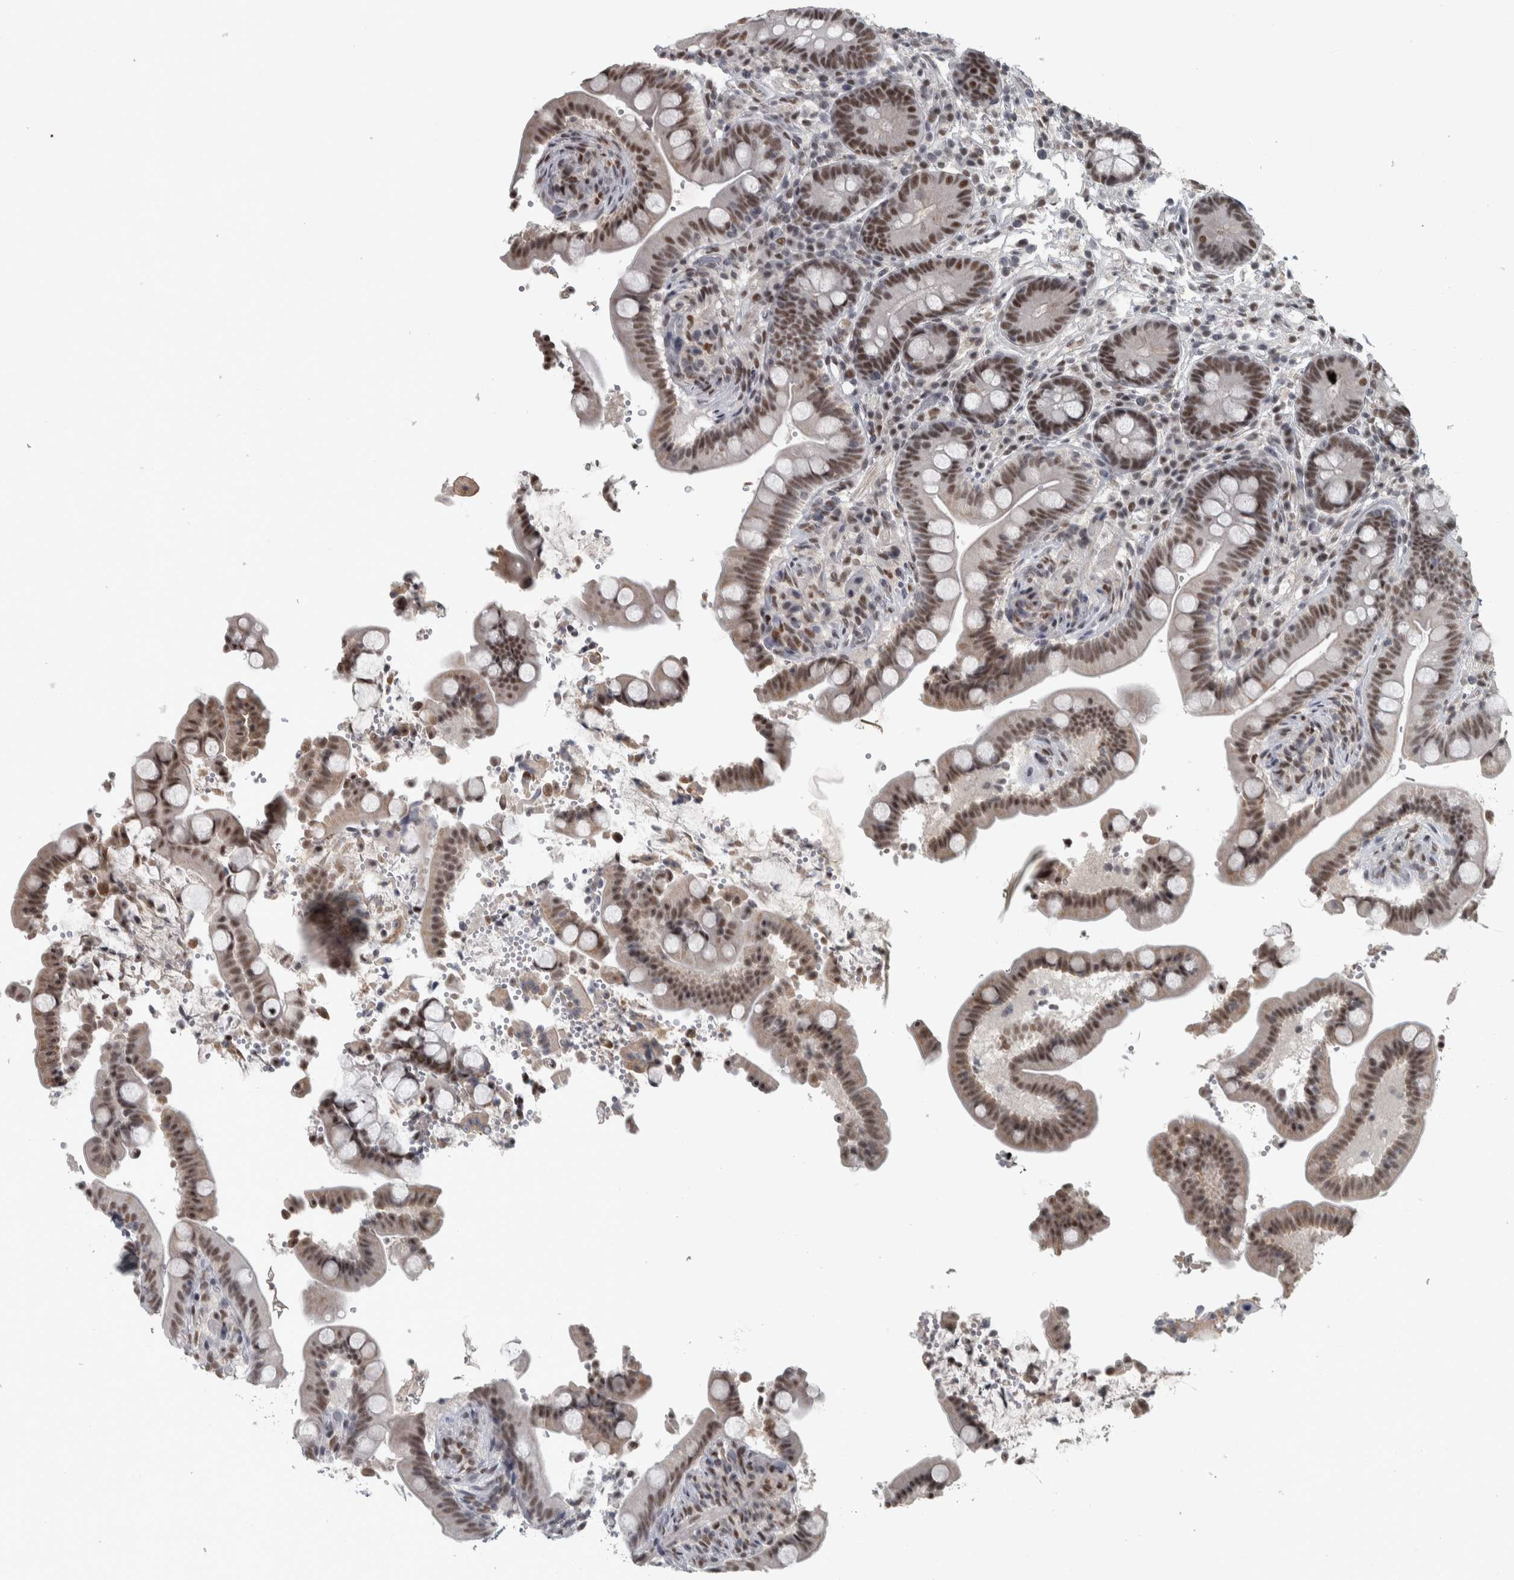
{"staining": {"intensity": "weak", "quantity": "25%-75%", "location": "nuclear"}, "tissue": "colon", "cell_type": "Endothelial cells", "image_type": "normal", "snomed": [{"axis": "morphology", "description": "Normal tissue, NOS"}, {"axis": "topography", "description": "Smooth muscle"}, {"axis": "topography", "description": "Colon"}], "caption": "Immunohistochemistry (IHC) micrograph of benign human colon stained for a protein (brown), which shows low levels of weak nuclear staining in approximately 25%-75% of endothelial cells.", "gene": "DDX42", "patient": {"sex": "male", "age": 73}}